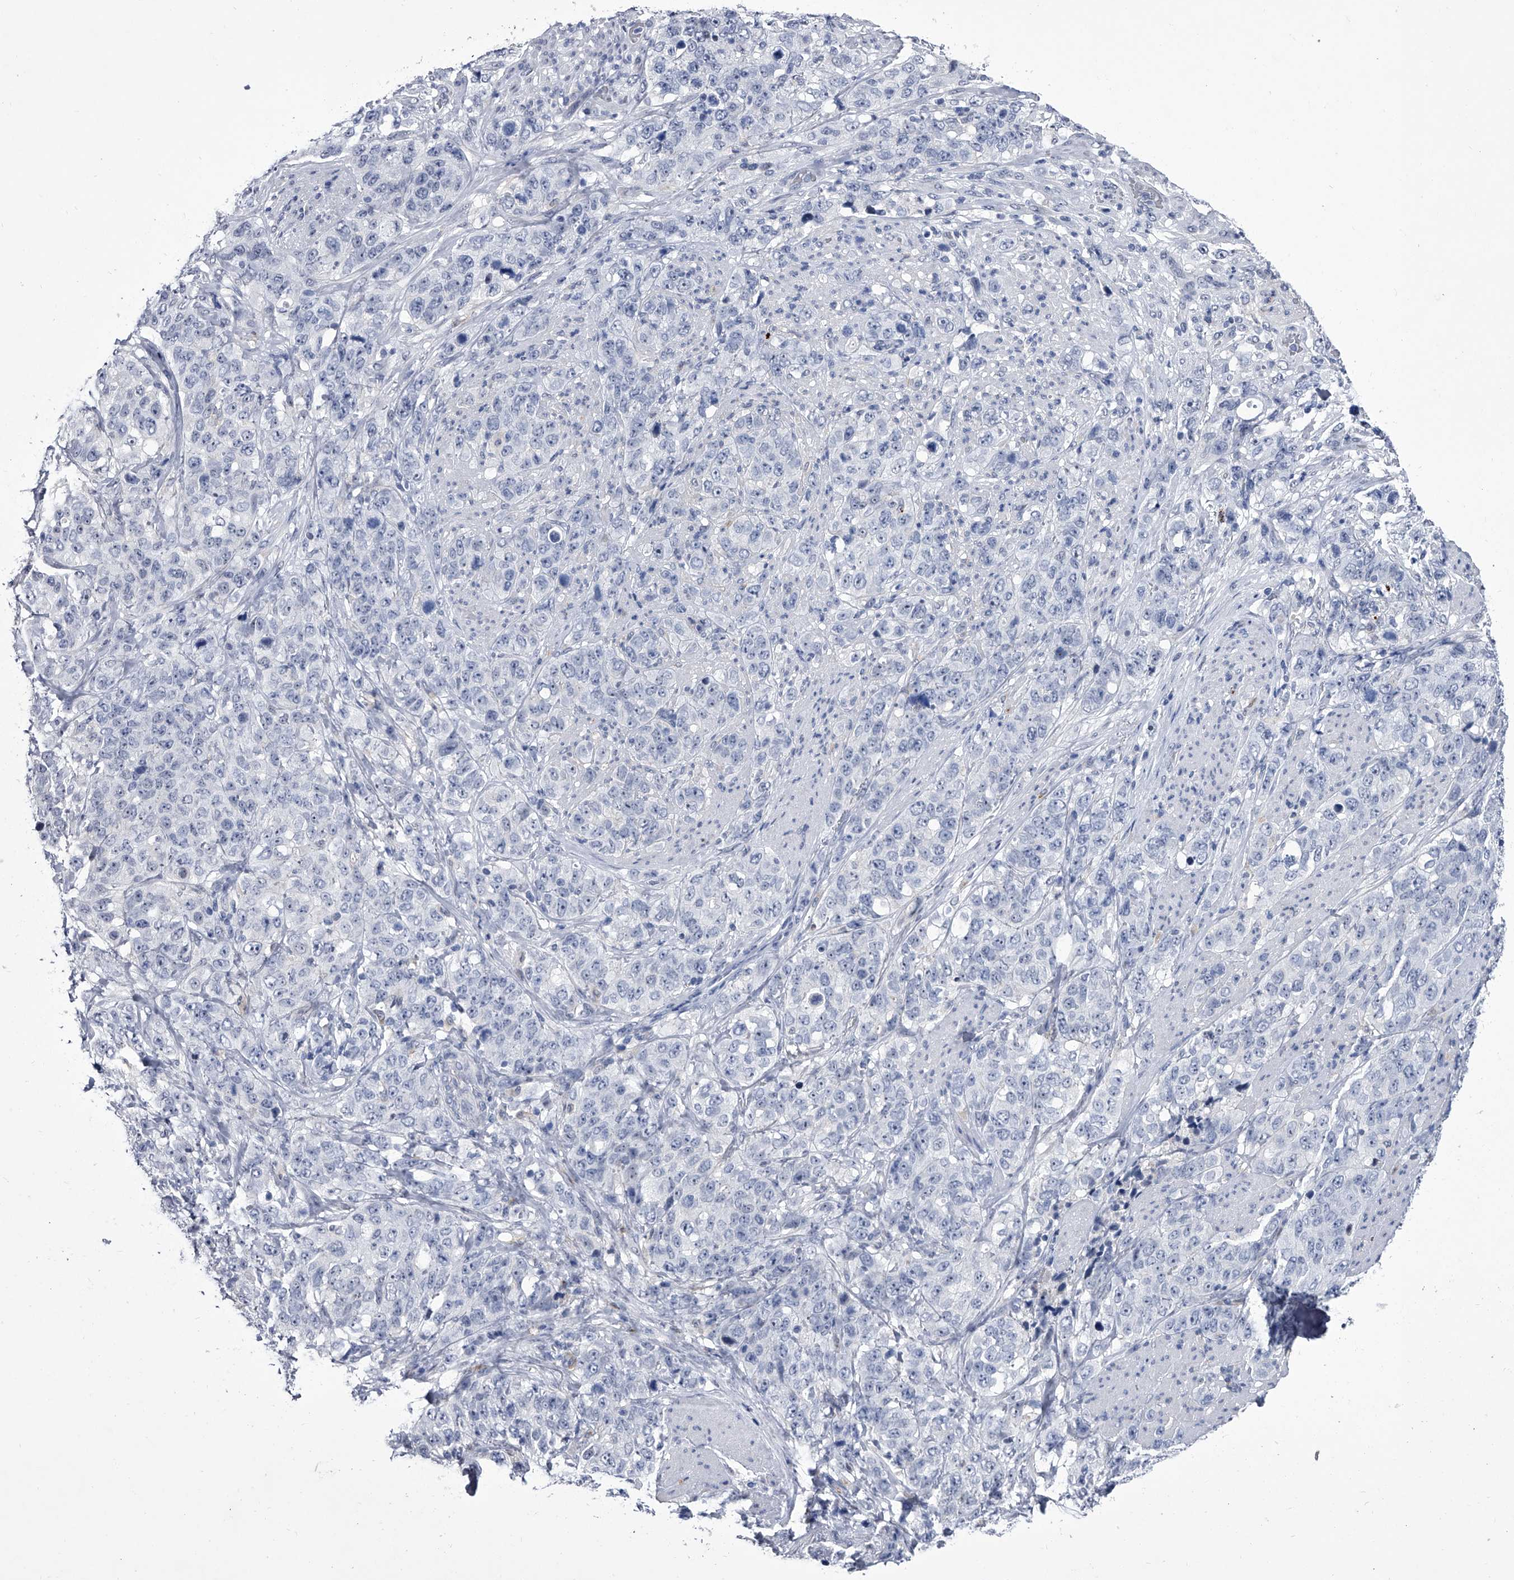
{"staining": {"intensity": "negative", "quantity": "none", "location": "none"}, "tissue": "stomach cancer", "cell_type": "Tumor cells", "image_type": "cancer", "snomed": [{"axis": "morphology", "description": "Adenocarcinoma, NOS"}, {"axis": "topography", "description": "Stomach"}], "caption": "Immunohistochemistry (IHC) micrograph of stomach cancer stained for a protein (brown), which reveals no expression in tumor cells.", "gene": "CRISP2", "patient": {"sex": "male", "age": 48}}